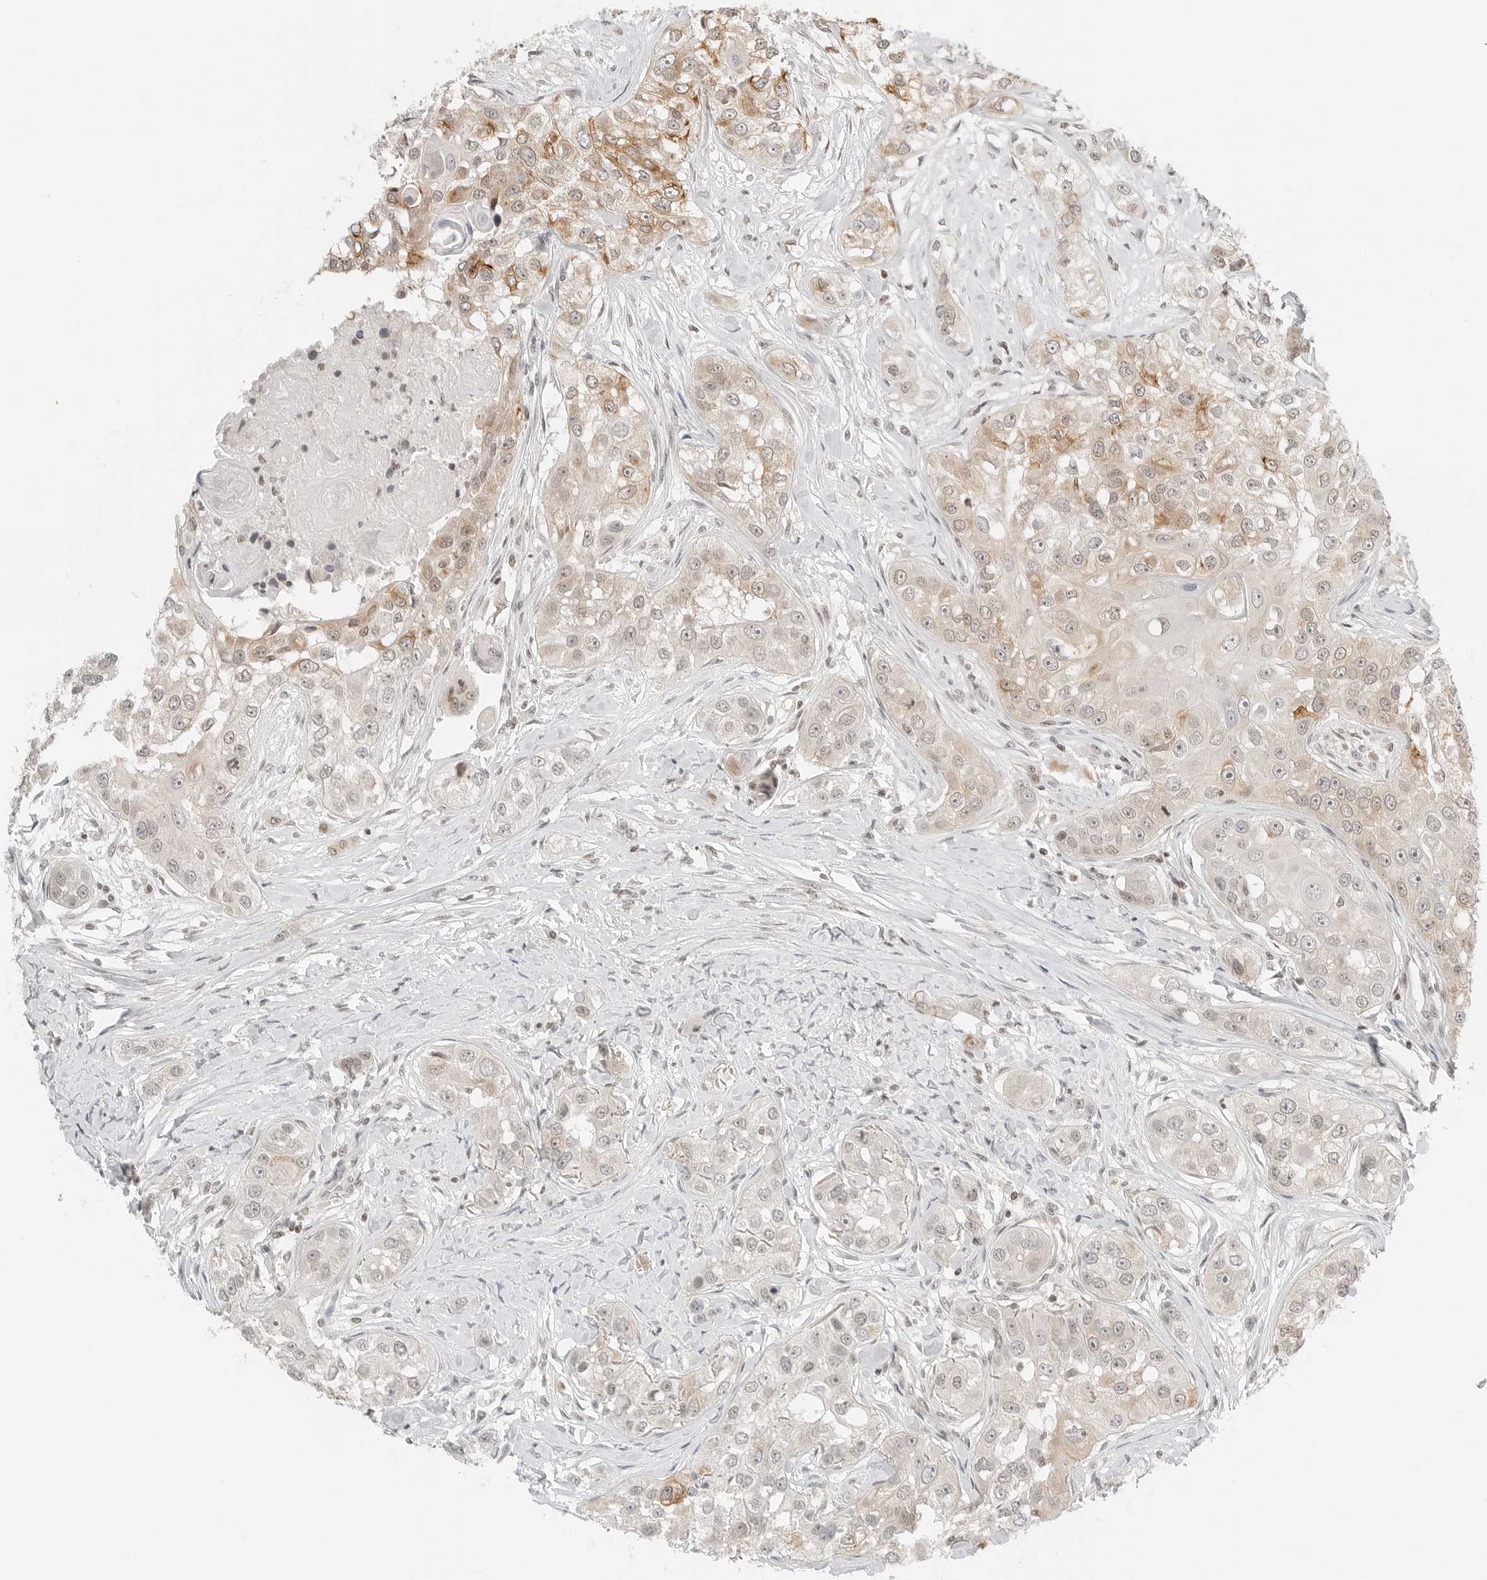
{"staining": {"intensity": "weak", "quantity": "25%-75%", "location": "cytoplasmic/membranous,nuclear"}, "tissue": "head and neck cancer", "cell_type": "Tumor cells", "image_type": "cancer", "snomed": [{"axis": "morphology", "description": "Normal tissue, NOS"}, {"axis": "morphology", "description": "Squamous cell carcinoma, NOS"}, {"axis": "topography", "description": "Skeletal muscle"}, {"axis": "topography", "description": "Head-Neck"}], "caption": "Approximately 25%-75% of tumor cells in head and neck cancer (squamous cell carcinoma) demonstrate weak cytoplasmic/membranous and nuclear protein staining as visualized by brown immunohistochemical staining.", "gene": "CRTC2", "patient": {"sex": "male", "age": 51}}